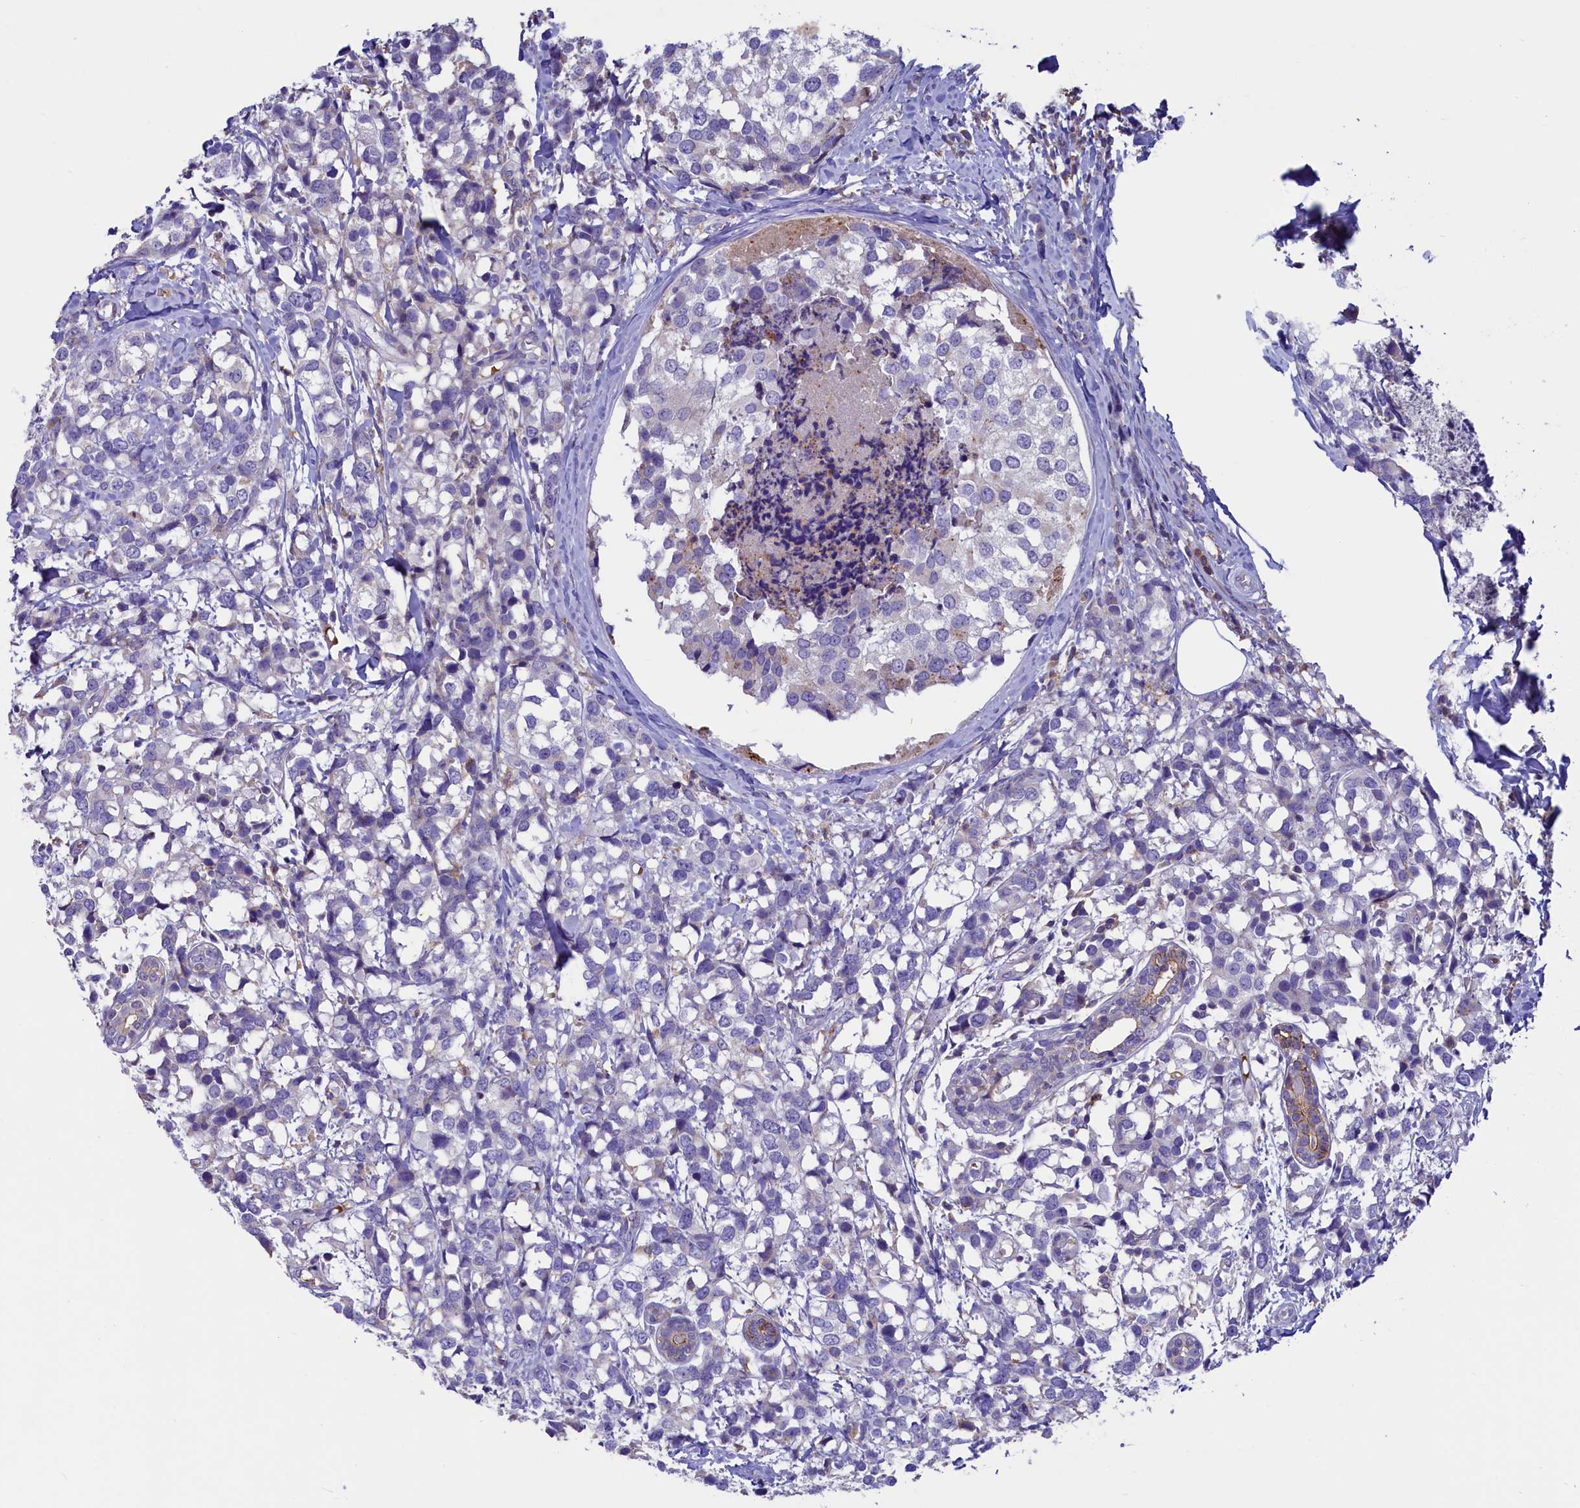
{"staining": {"intensity": "negative", "quantity": "none", "location": "none"}, "tissue": "breast cancer", "cell_type": "Tumor cells", "image_type": "cancer", "snomed": [{"axis": "morphology", "description": "Lobular carcinoma"}, {"axis": "topography", "description": "Breast"}], "caption": "A histopathology image of human breast lobular carcinoma is negative for staining in tumor cells.", "gene": "HPS6", "patient": {"sex": "female", "age": 59}}